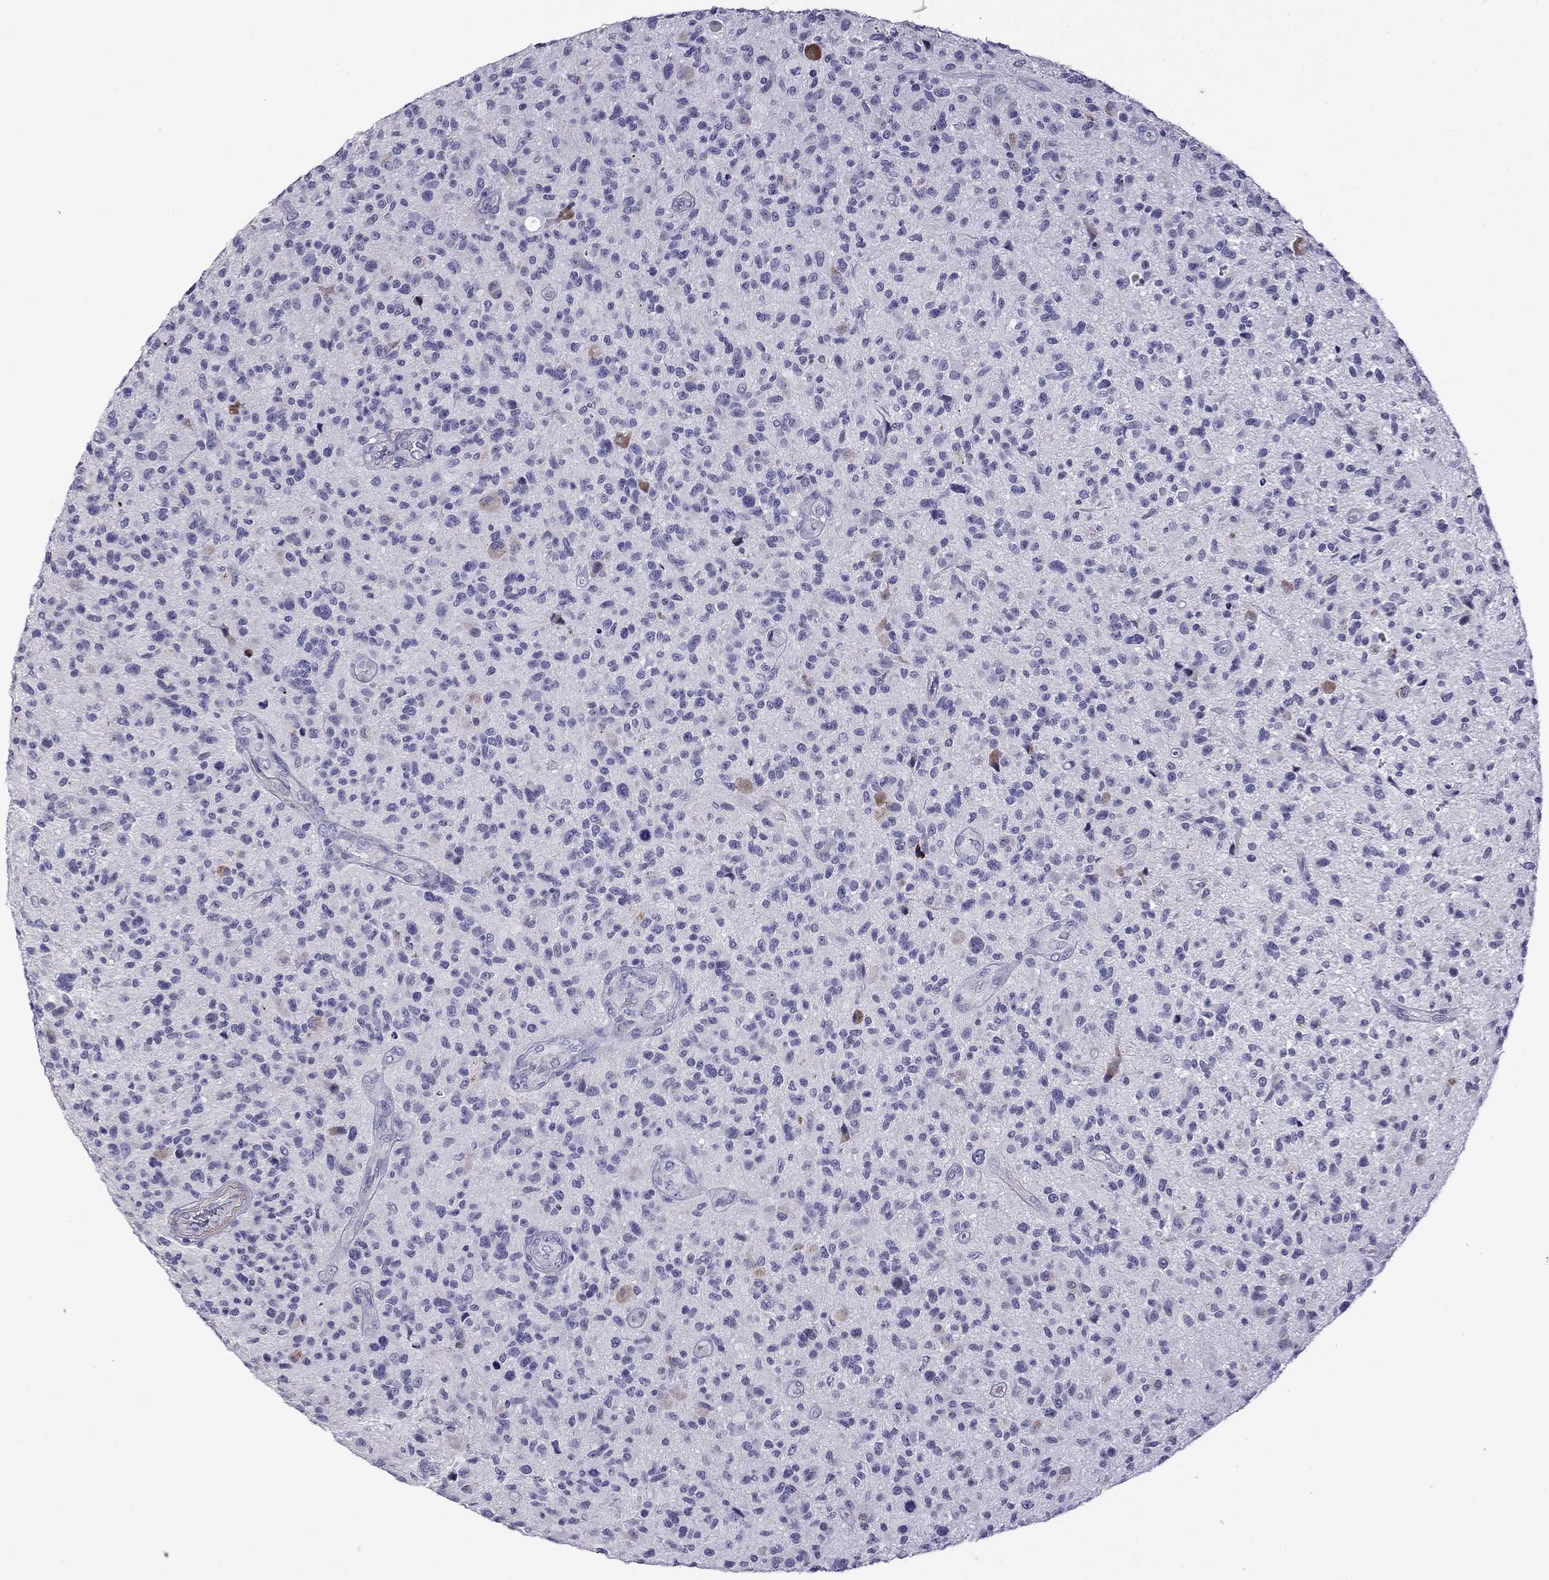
{"staining": {"intensity": "negative", "quantity": "none", "location": "none"}, "tissue": "glioma", "cell_type": "Tumor cells", "image_type": "cancer", "snomed": [{"axis": "morphology", "description": "Glioma, malignant, High grade"}, {"axis": "topography", "description": "Brain"}], "caption": "An immunohistochemistry image of high-grade glioma (malignant) is shown. There is no staining in tumor cells of high-grade glioma (malignant).", "gene": "STAR", "patient": {"sex": "male", "age": 47}}